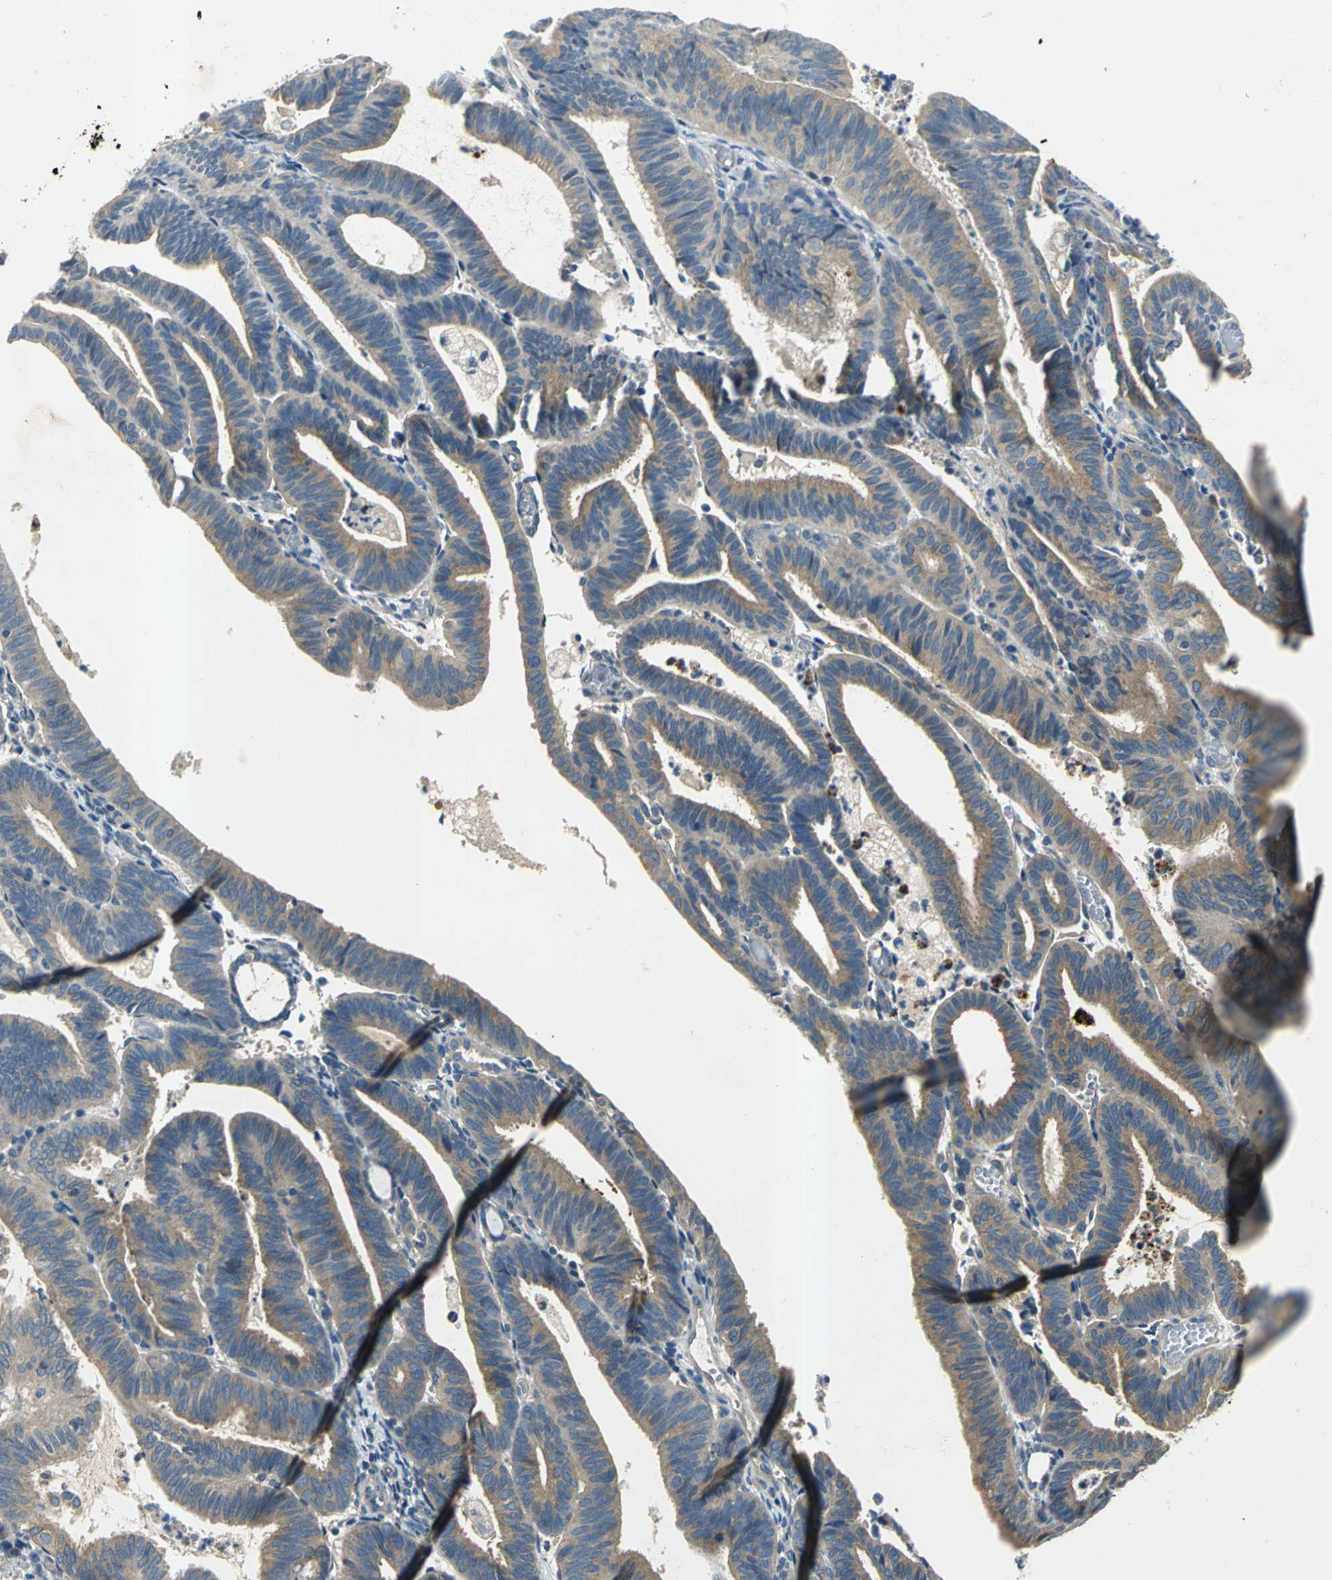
{"staining": {"intensity": "moderate", "quantity": "<25%", "location": "cytoplasmic/membranous"}, "tissue": "endometrial cancer", "cell_type": "Tumor cells", "image_type": "cancer", "snomed": [{"axis": "morphology", "description": "Adenocarcinoma, NOS"}, {"axis": "topography", "description": "Uterus"}], "caption": "This is a histology image of IHC staining of endometrial cancer (adenocarcinoma), which shows moderate staining in the cytoplasmic/membranous of tumor cells.", "gene": "SLC16A7", "patient": {"sex": "female", "age": 60}}